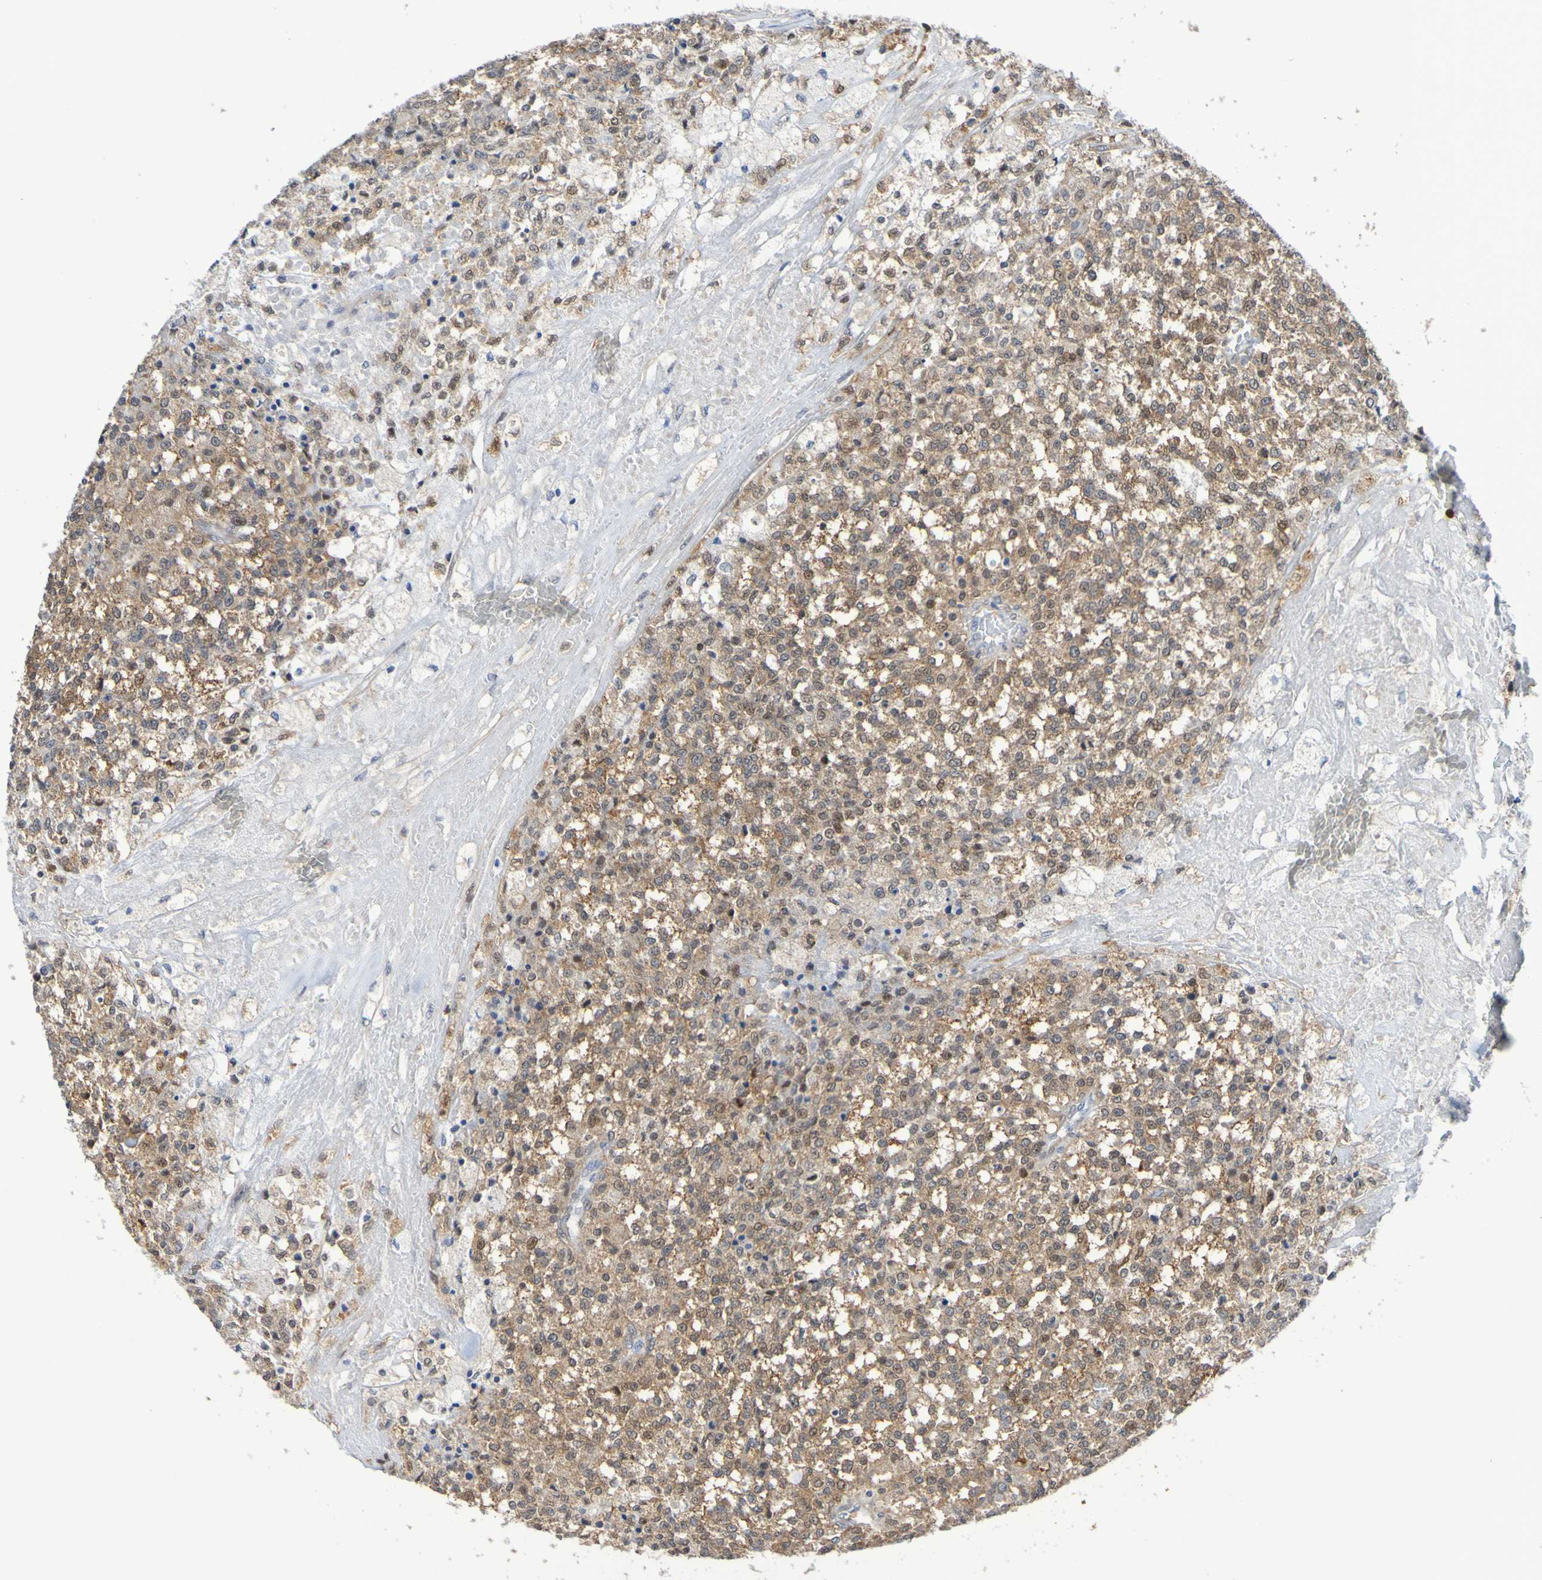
{"staining": {"intensity": "weak", "quantity": ">75%", "location": "cytoplasmic/membranous"}, "tissue": "testis cancer", "cell_type": "Tumor cells", "image_type": "cancer", "snomed": [{"axis": "morphology", "description": "Seminoma, NOS"}, {"axis": "topography", "description": "Testis"}], "caption": "Immunohistochemistry staining of testis cancer (seminoma), which exhibits low levels of weak cytoplasmic/membranous staining in approximately >75% of tumor cells indicating weak cytoplasmic/membranous protein staining. The staining was performed using DAB (3,3'-diaminobenzidine) (brown) for protein detection and nuclei were counterstained in hematoxylin (blue).", "gene": "ATIC", "patient": {"sex": "male", "age": 59}}